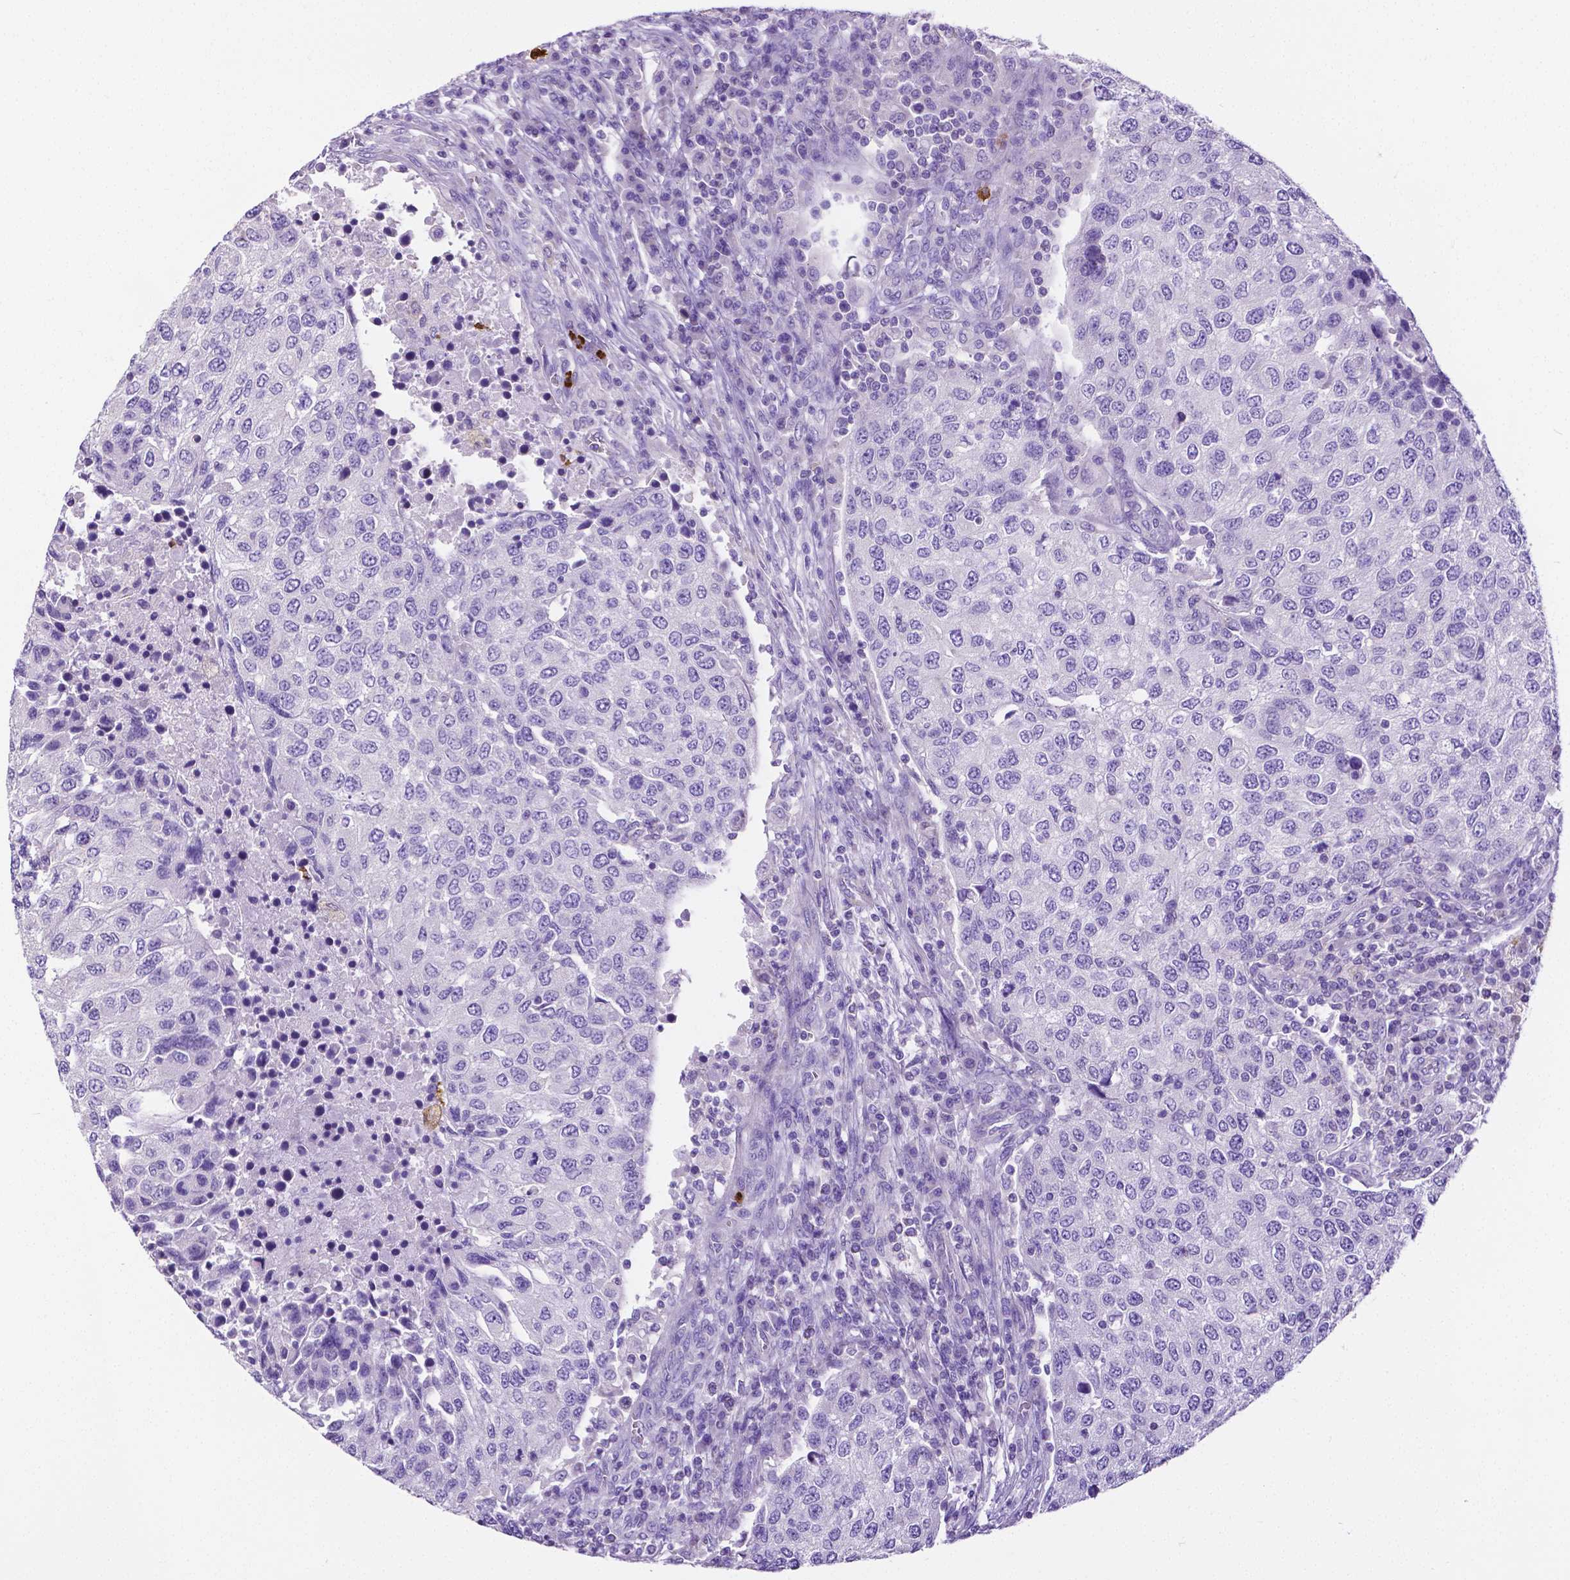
{"staining": {"intensity": "negative", "quantity": "none", "location": "none"}, "tissue": "urothelial cancer", "cell_type": "Tumor cells", "image_type": "cancer", "snomed": [{"axis": "morphology", "description": "Urothelial carcinoma, High grade"}, {"axis": "topography", "description": "Urinary bladder"}], "caption": "Immunohistochemistry micrograph of neoplastic tissue: human urothelial cancer stained with DAB exhibits no significant protein staining in tumor cells.", "gene": "MMP9", "patient": {"sex": "female", "age": 78}}